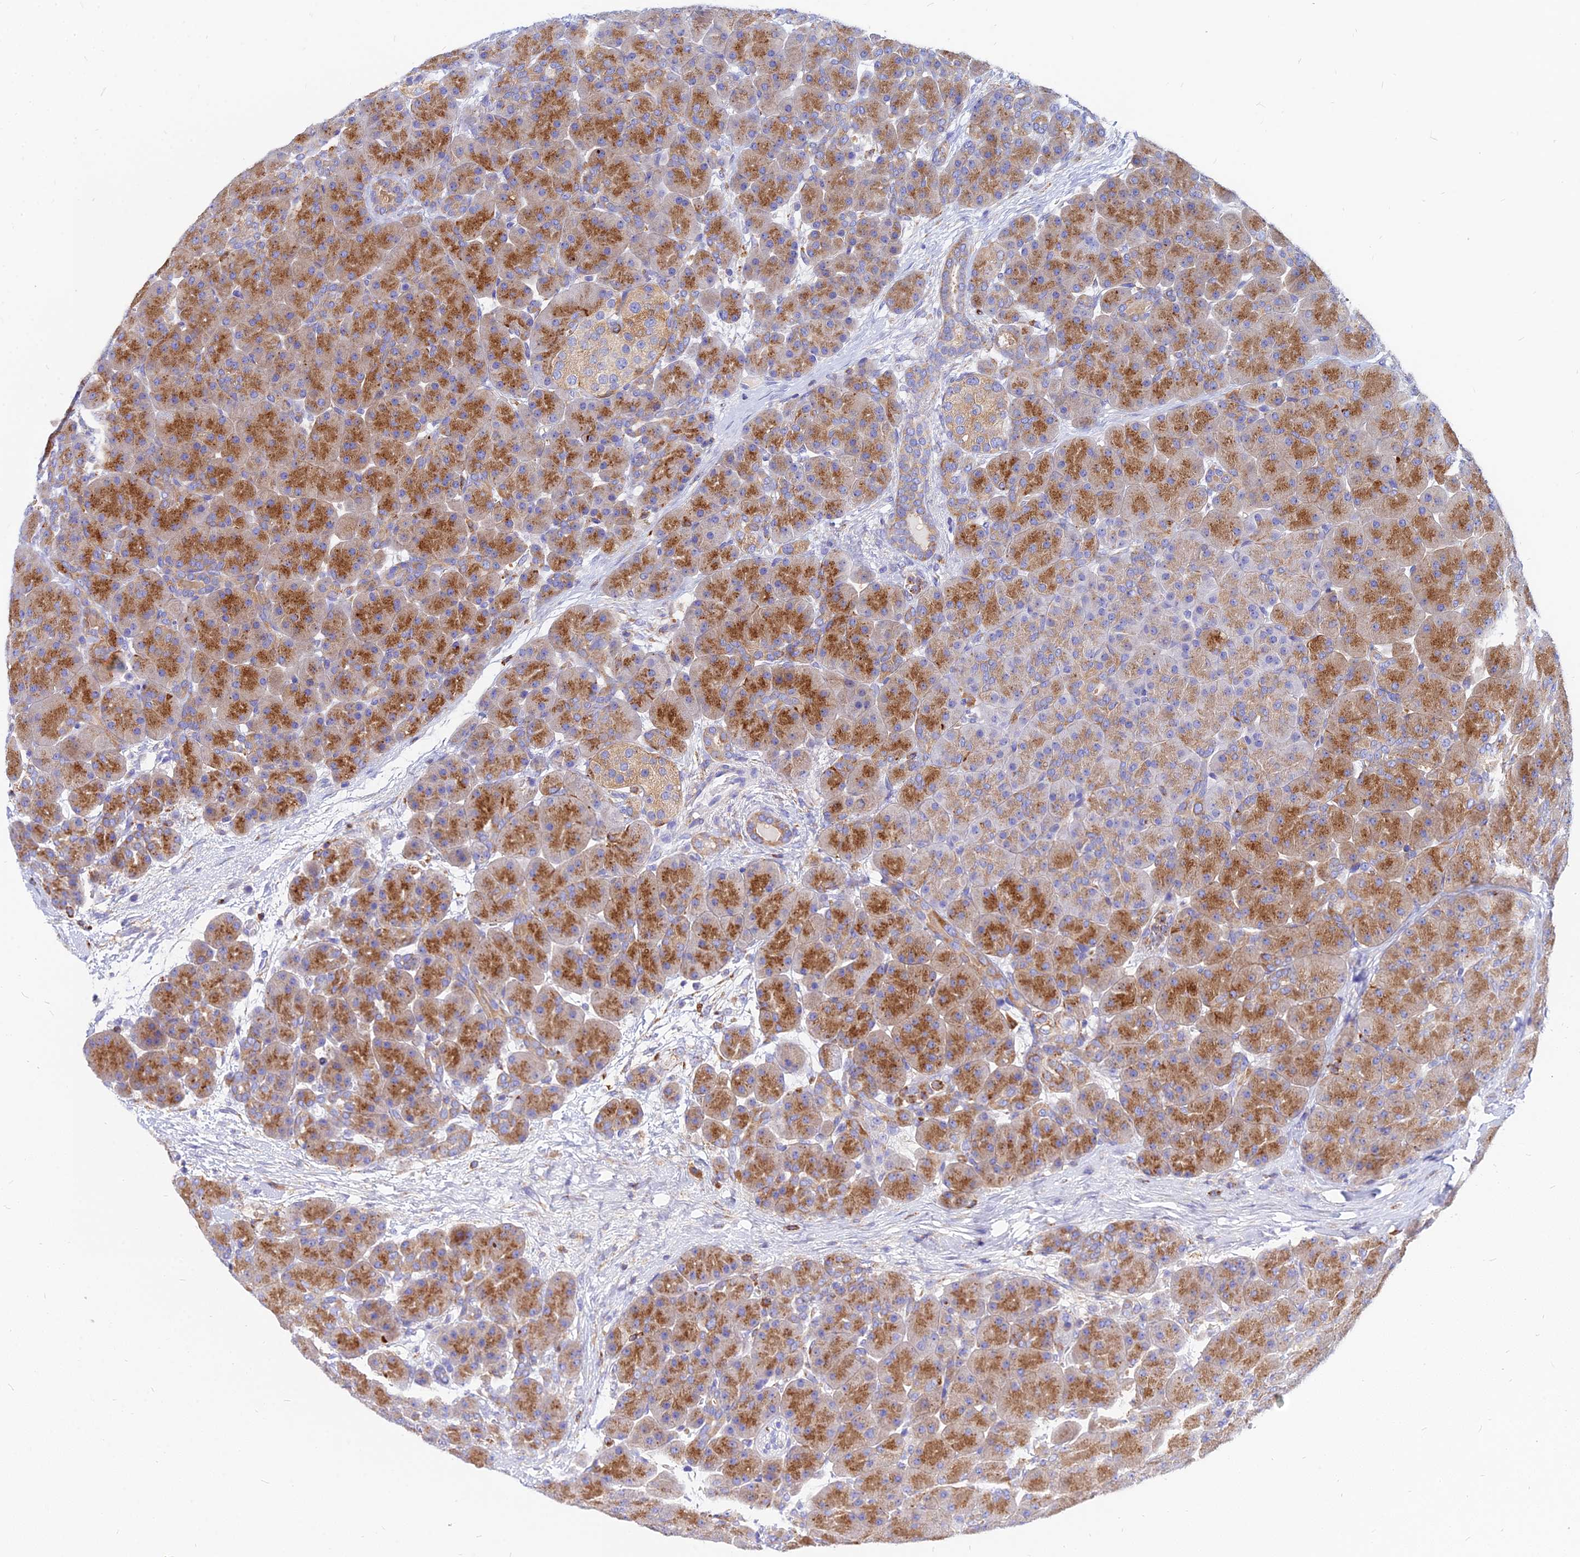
{"staining": {"intensity": "strong", "quantity": ">75%", "location": "cytoplasmic/membranous"}, "tissue": "pancreas", "cell_type": "Exocrine glandular cells", "image_type": "normal", "snomed": [{"axis": "morphology", "description": "Normal tissue, NOS"}, {"axis": "topography", "description": "Pancreas"}], "caption": "Immunohistochemical staining of normal human pancreas reveals strong cytoplasmic/membranous protein staining in about >75% of exocrine glandular cells. (Brightfield microscopy of DAB IHC at high magnification).", "gene": "AGTRAP", "patient": {"sex": "male", "age": 66}}